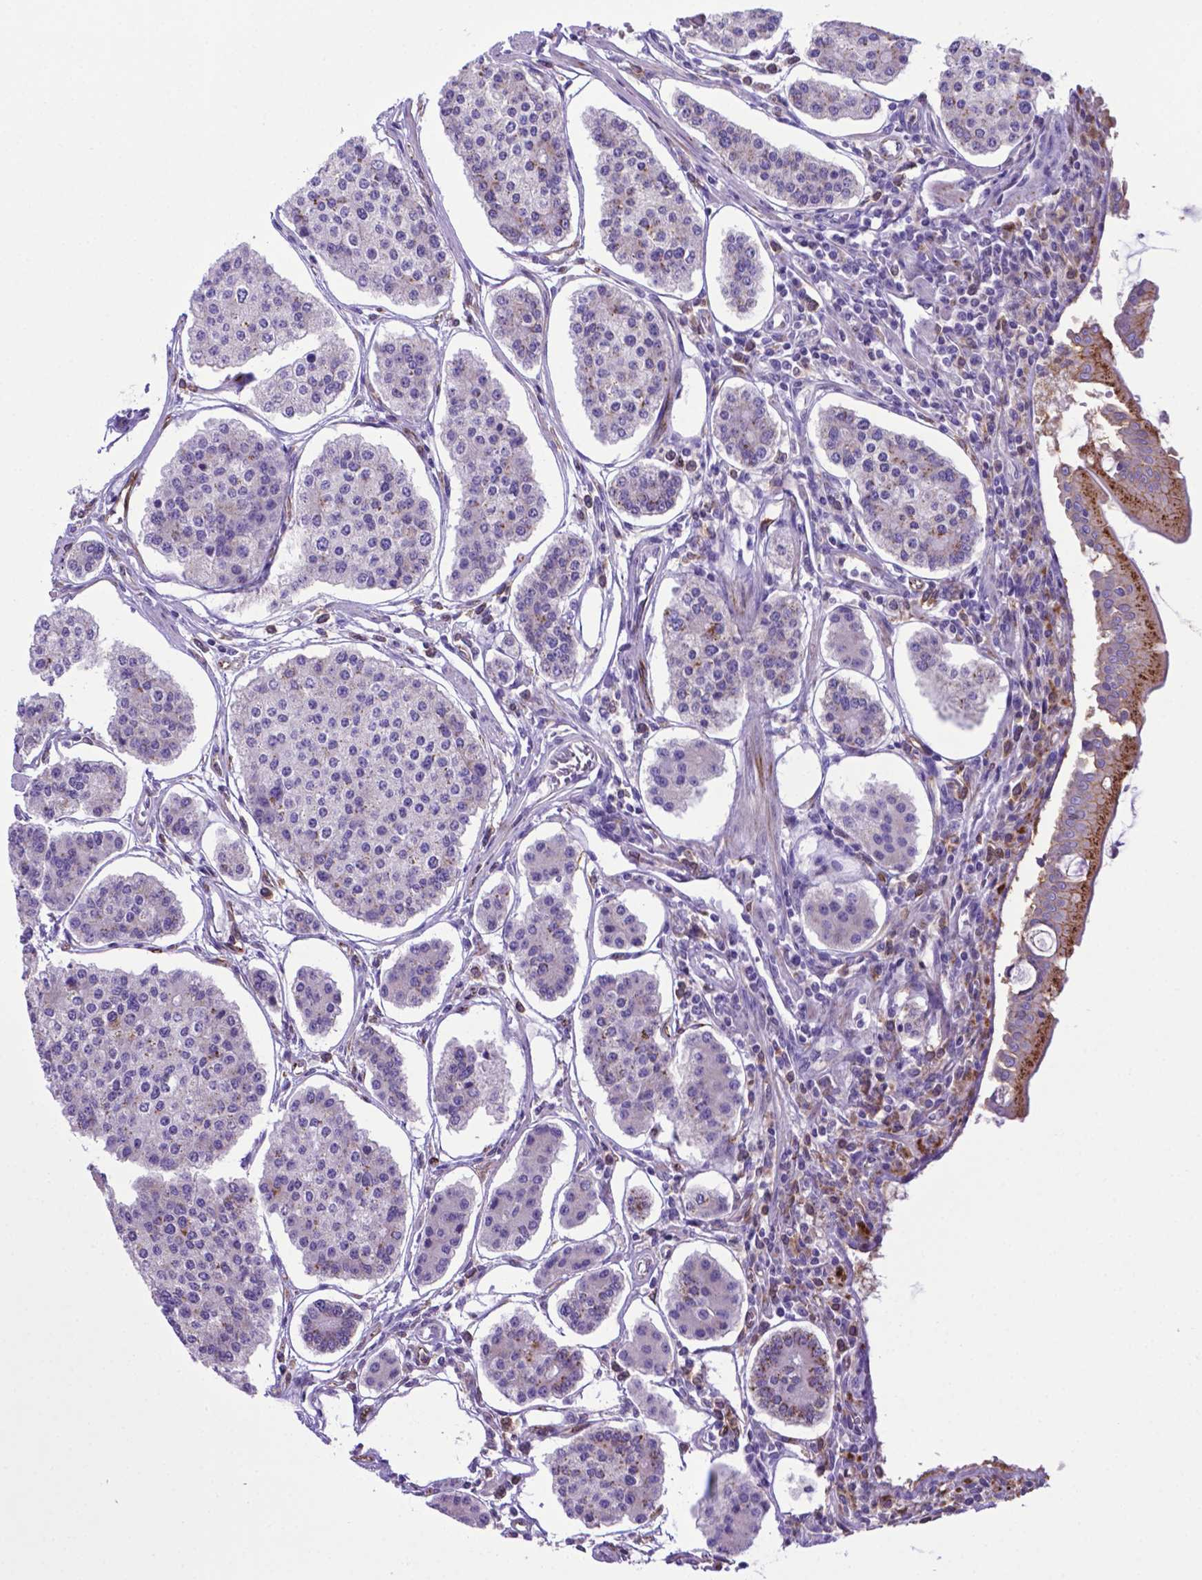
{"staining": {"intensity": "negative", "quantity": "none", "location": "none"}, "tissue": "carcinoid", "cell_type": "Tumor cells", "image_type": "cancer", "snomed": [{"axis": "morphology", "description": "Carcinoid, malignant, NOS"}, {"axis": "topography", "description": "Small intestine"}], "caption": "Immunohistochemical staining of carcinoid shows no significant staining in tumor cells.", "gene": "LZTR1", "patient": {"sex": "female", "age": 65}}